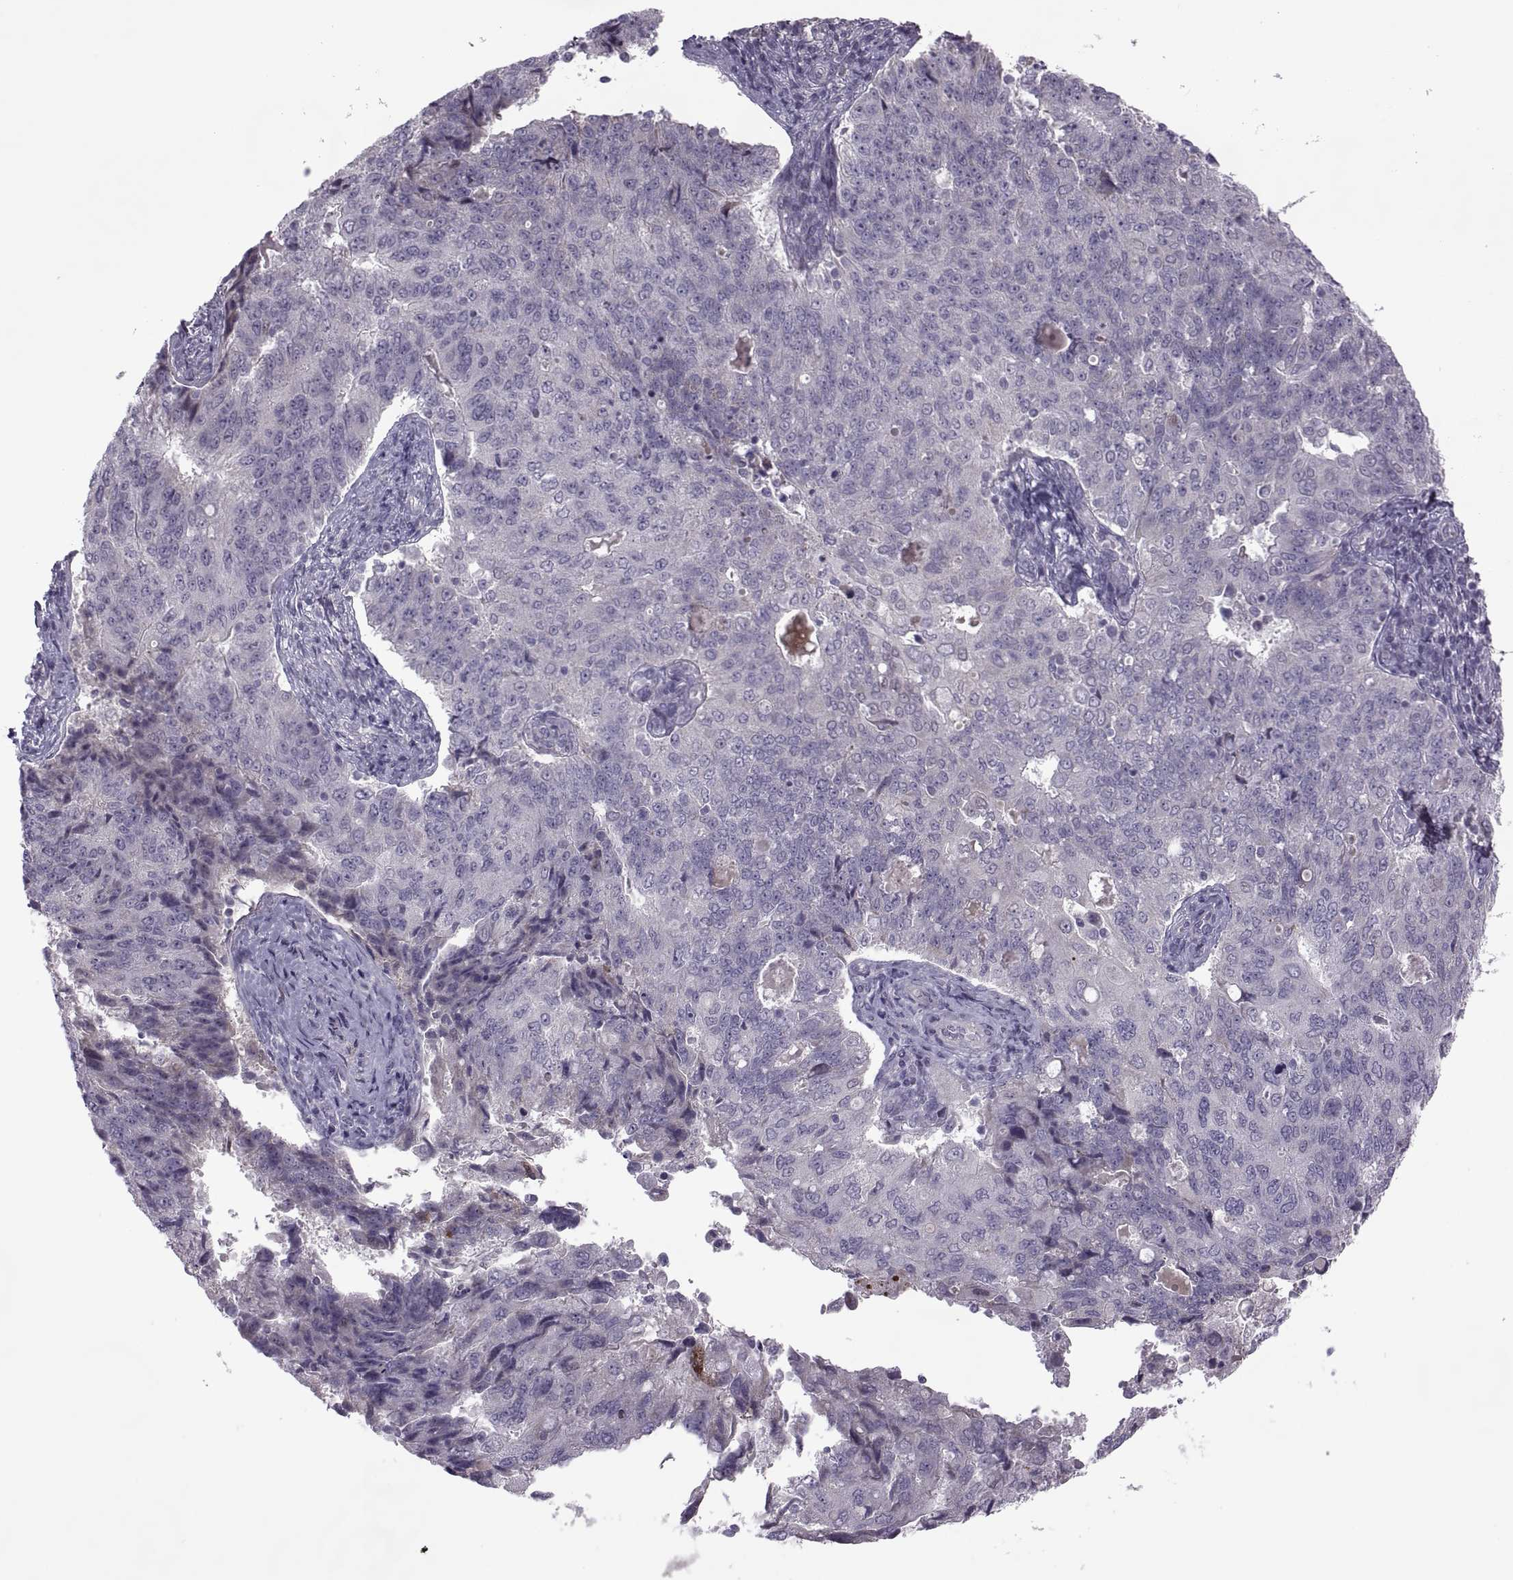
{"staining": {"intensity": "negative", "quantity": "none", "location": "none"}, "tissue": "endometrial cancer", "cell_type": "Tumor cells", "image_type": "cancer", "snomed": [{"axis": "morphology", "description": "Adenocarcinoma, NOS"}, {"axis": "topography", "description": "Endometrium"}], "caption": "Tumor cells show no significant protein staining in endometrial adenocarcinoma. The staining is performed using DAB brown chromogen with nuclei counter-stained in using hematoxylin.", "gene": "ODF3", "patient": {"sex": "female", "age": 43}}